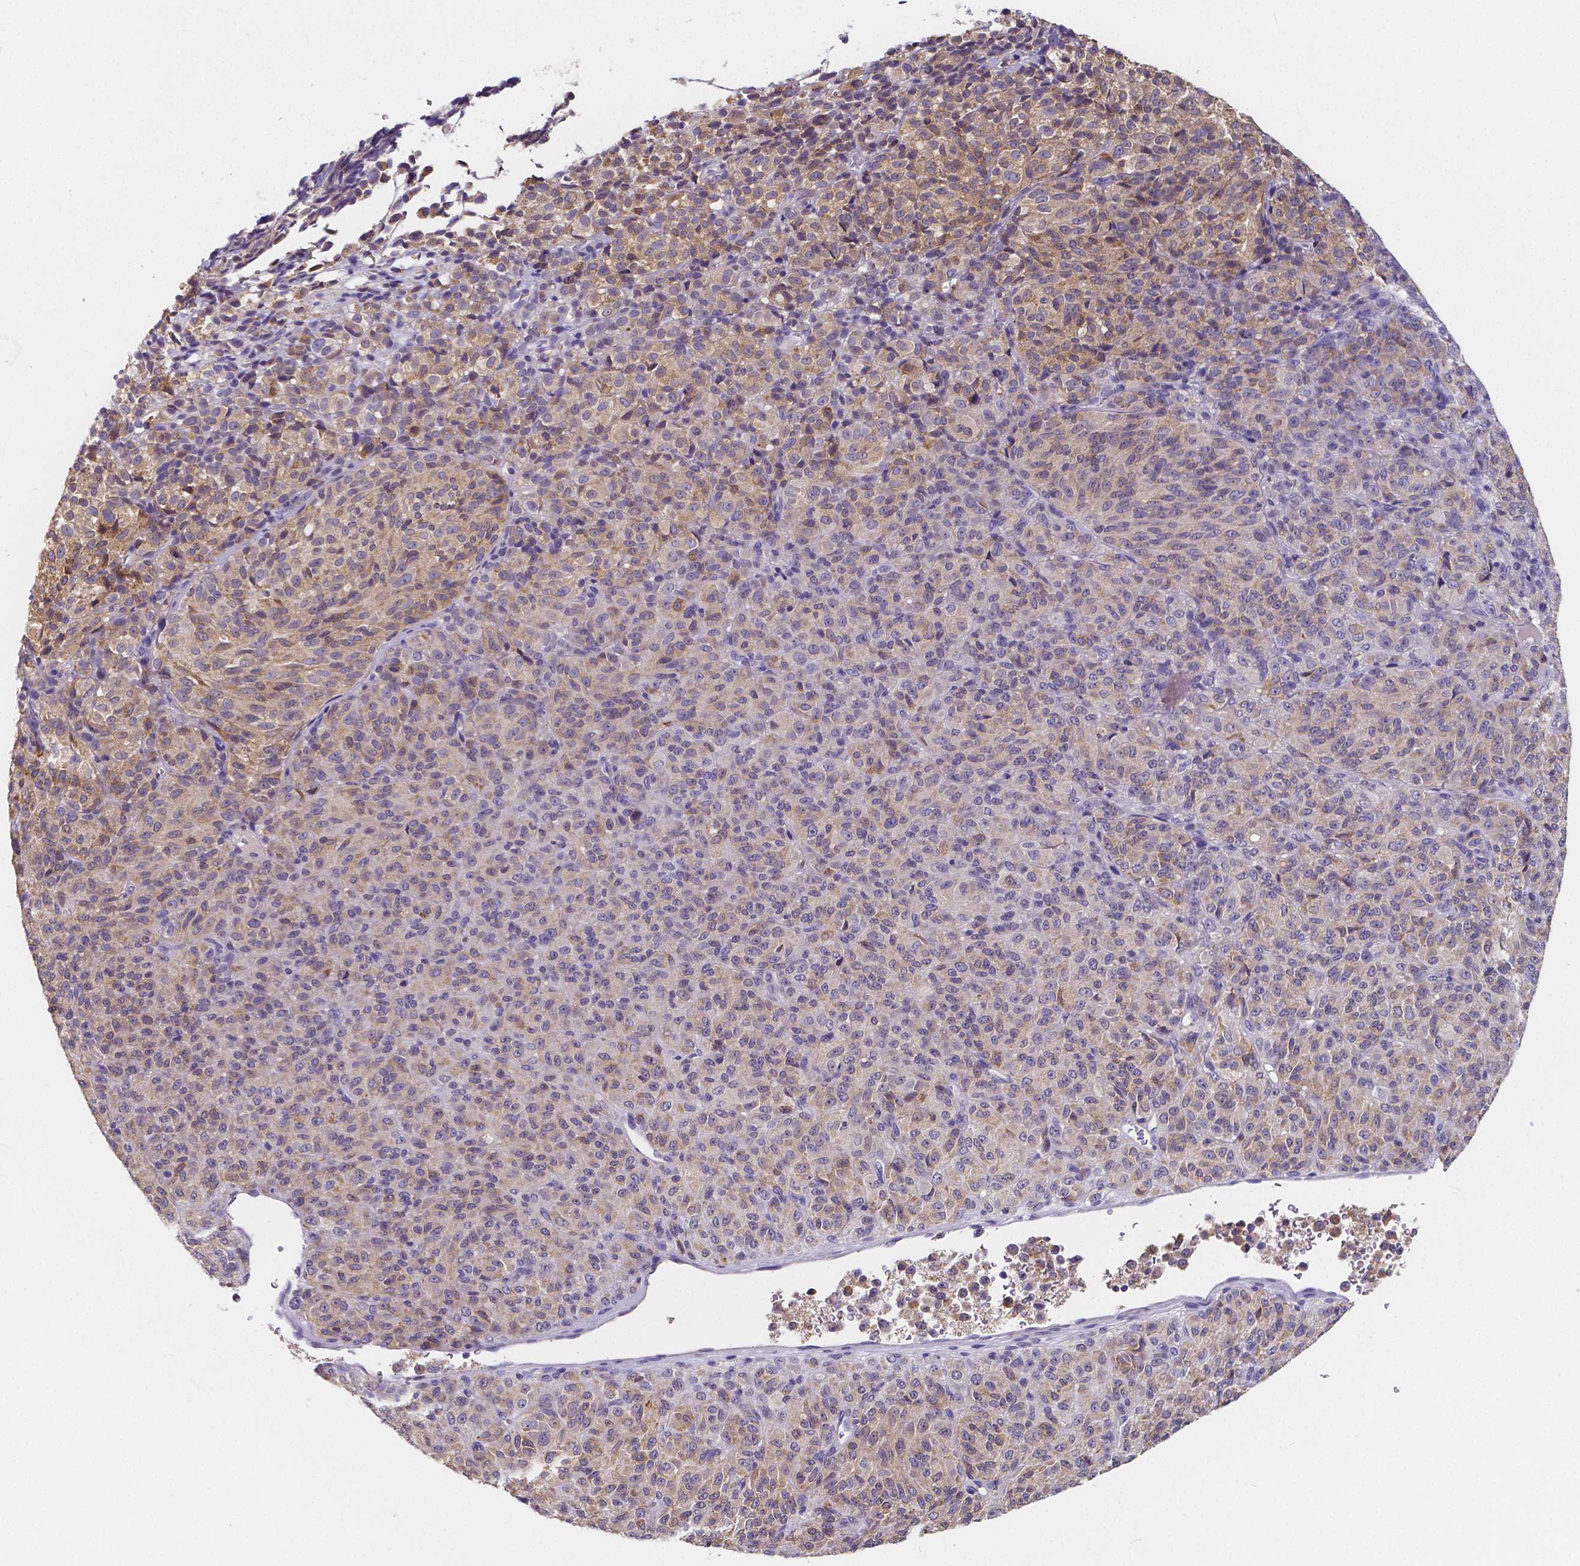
{"staining": {"intensity": "weak", "quantity": "25%-75%", "location": "cytoplasmic/membranous"}, "tissue": "melanoma", "cell_type": "Tumor cells", "image_type": "cancer", "snomed": [{"axis": "morphology", "description": "Malignant melanoma, Metastatic site"}, {"axis": "topography", "description": "Brain"}], "caption": "There is low levels of weak cytoplasmic/membranous staining in tumor cells of melanoma, as demonstrated by immunohistochemical staining (brown color).", "gene": "ACP5", "patient": {"sex": "female", "age": 56}}